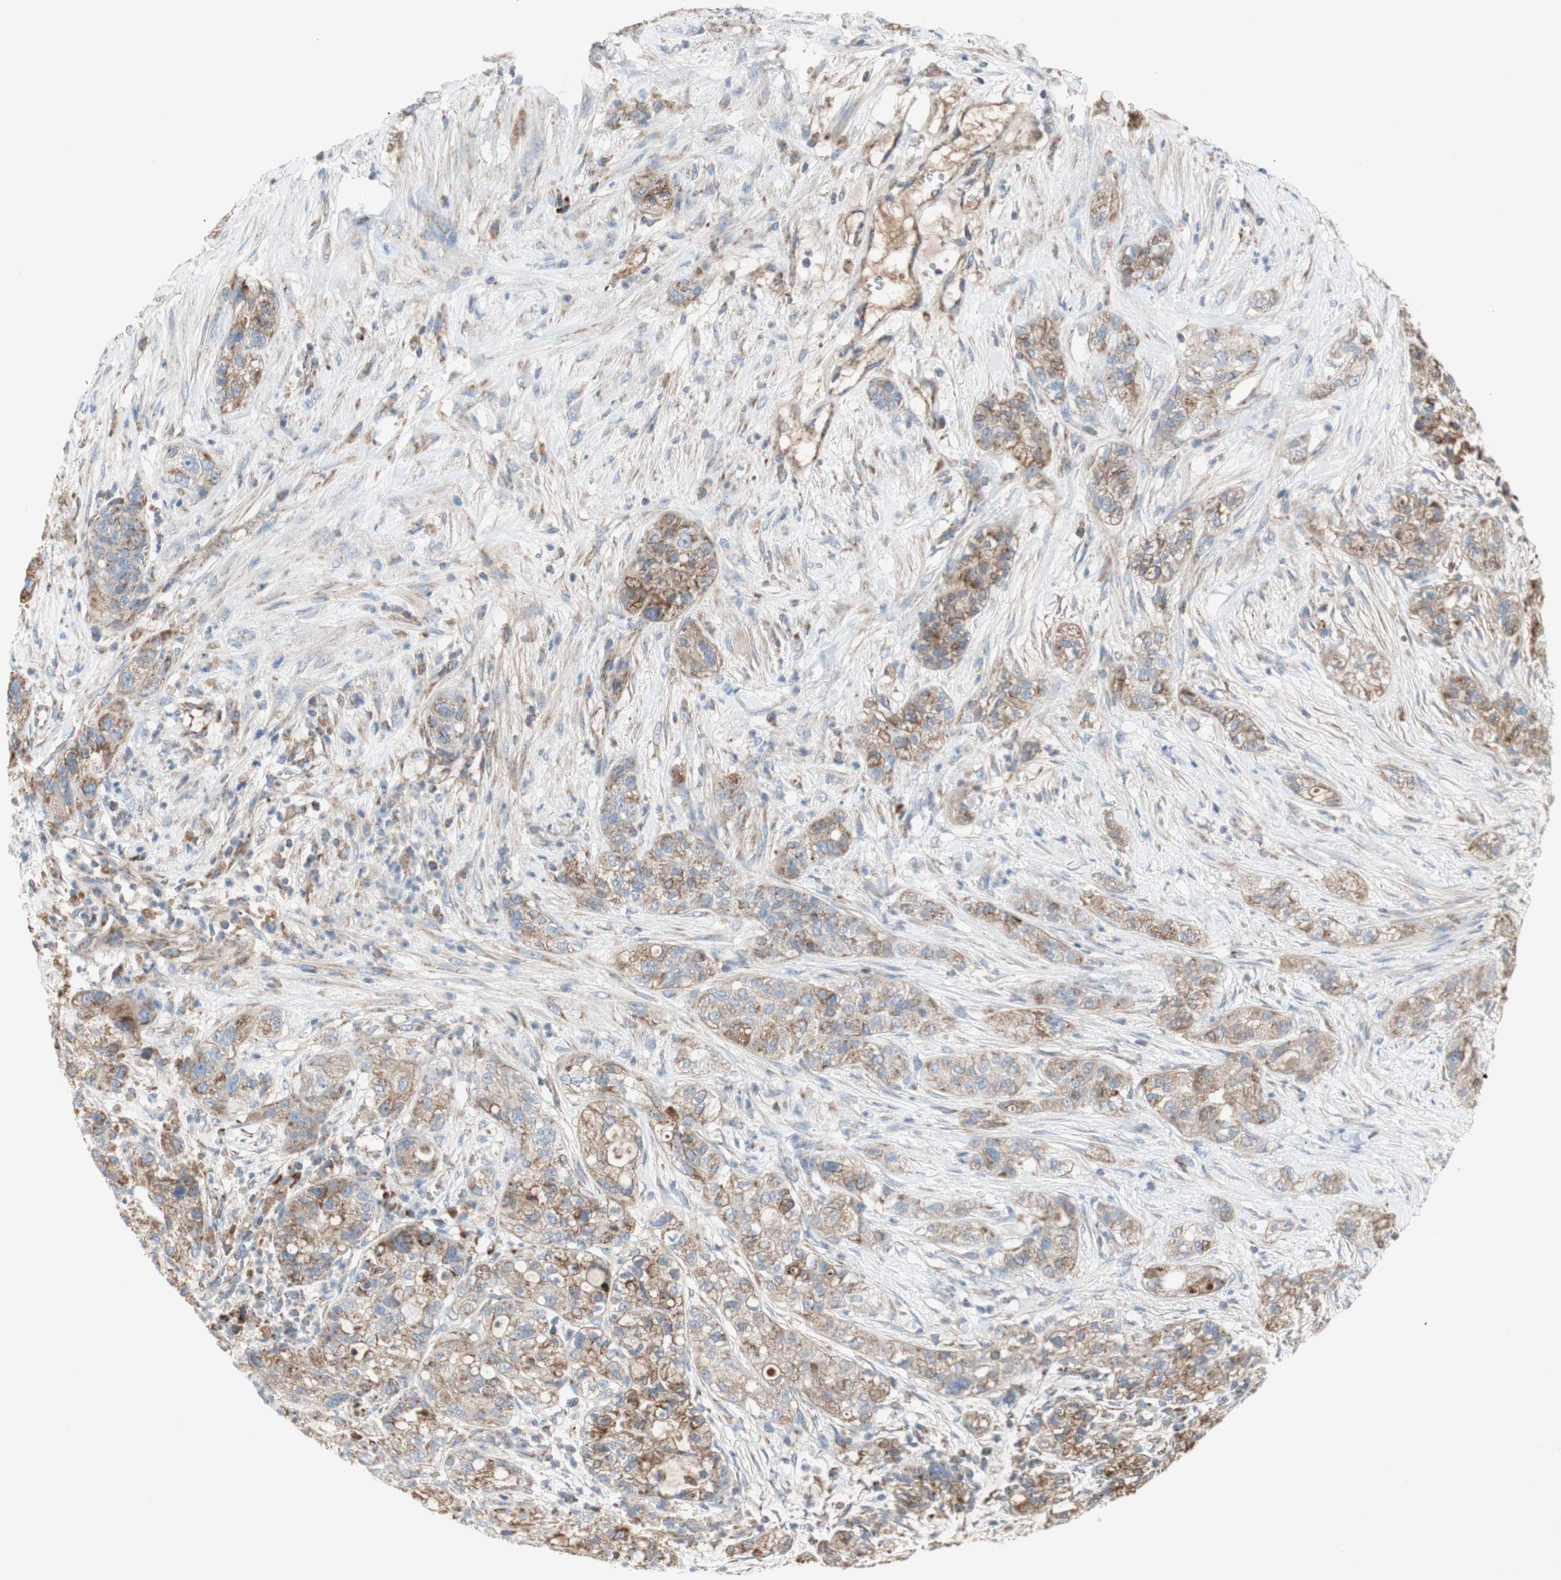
{"staining": {"intensity": "moderate", "quantity": ">75%", "location": "cytoplasmic/membranous"}, "tissue": "pancreatic cancer", "cell_type": "Tumor cells", "image_type": "cancer", "snomed": [{"axis": "morphology", "description": "Adenocarcinoma, NOS"}, {"axis": "topography", "description": "Pancreas"}], "caption": "Adenocarcinoma (pancreatic) stained with a protein marker shows moderate staining in tumor cells.", "gene": "SDHB", "patient": {"sex": "female", "age": 78}}